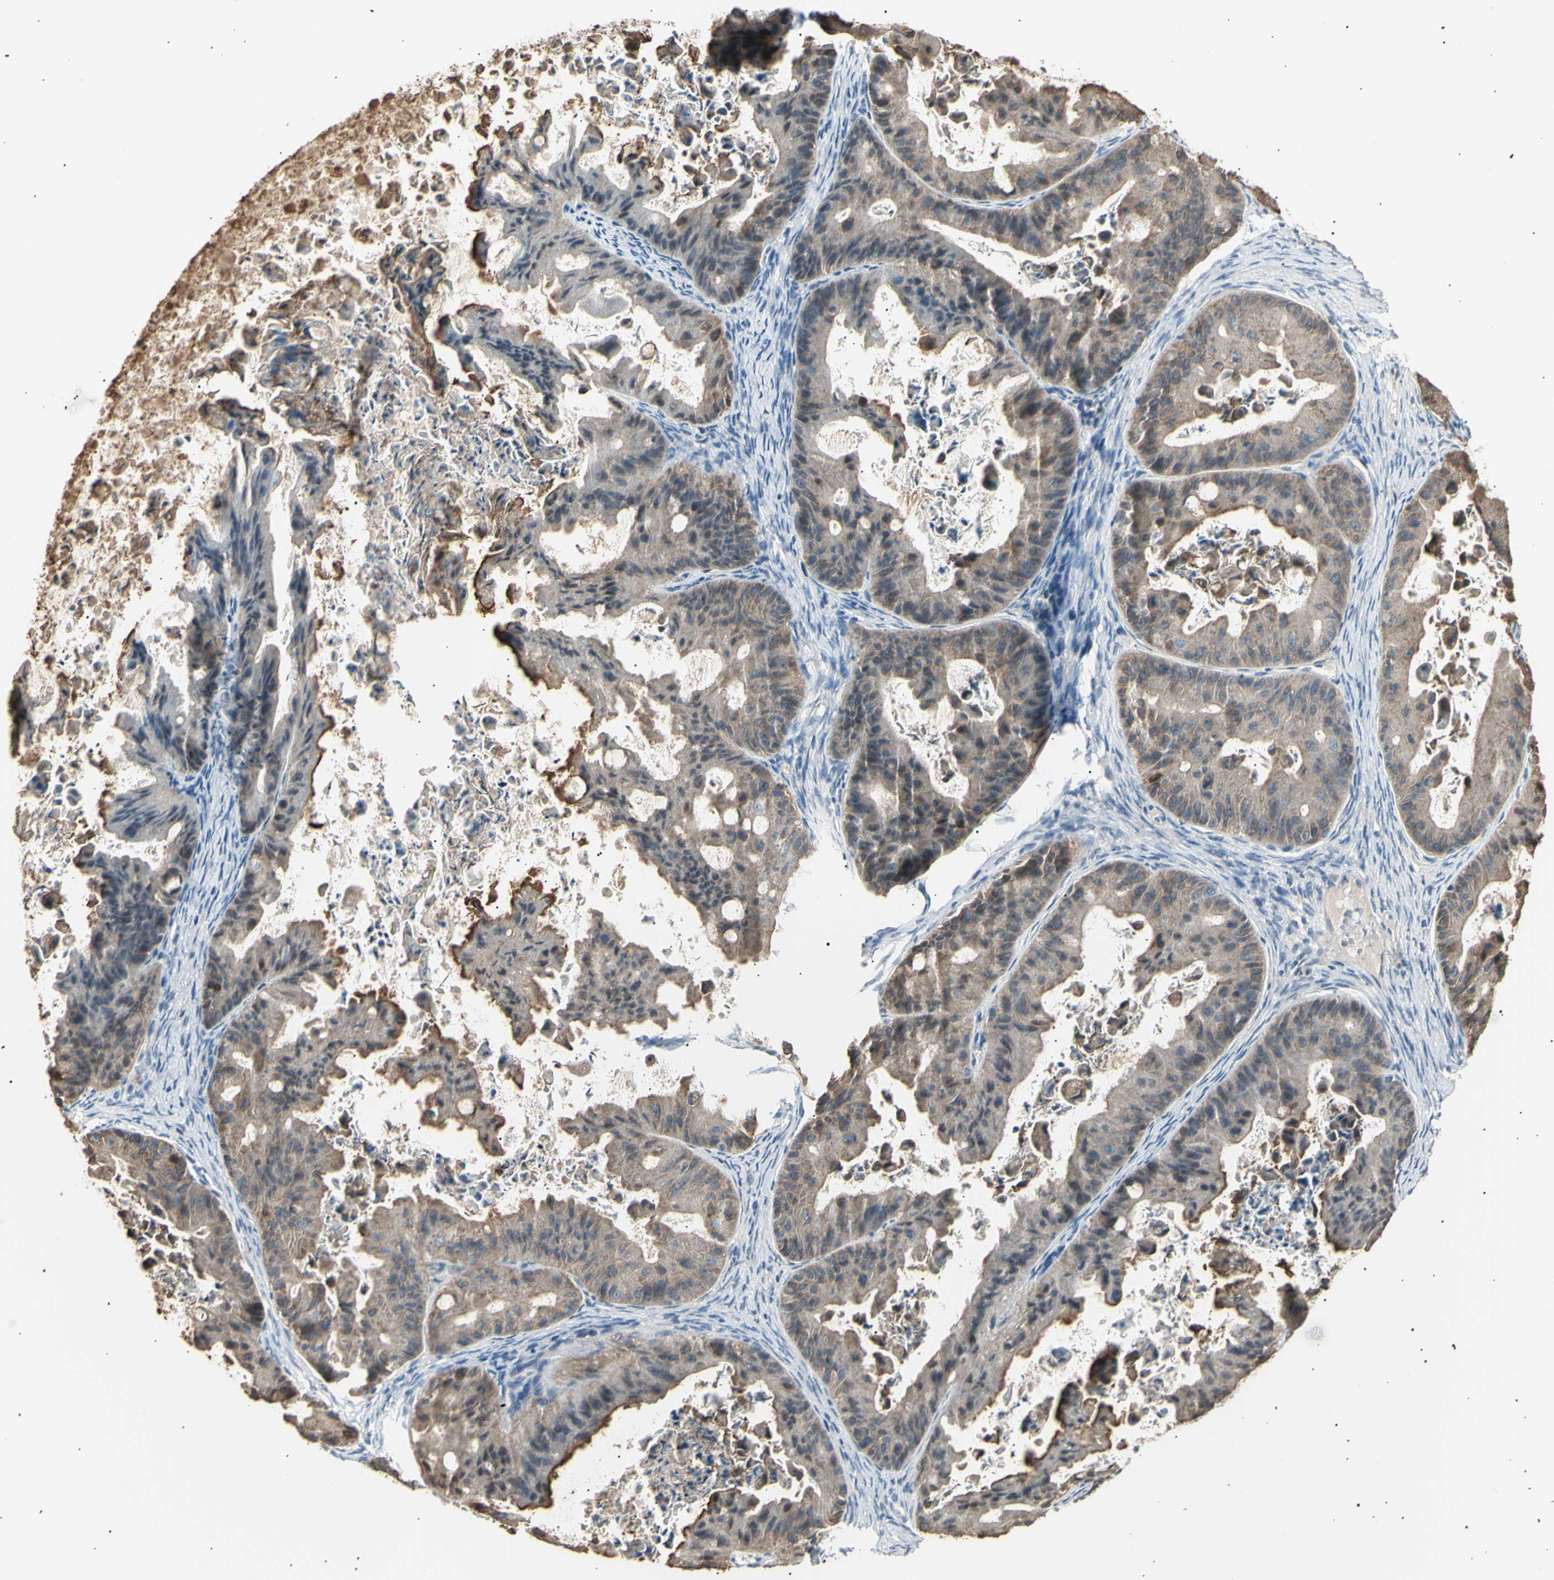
{"staining": {"intensity": "moderate", "quantity": "25%-75%", "location": "cytoplasmic/membranous"}, "tissue": "ovarian cancer", "cell_type": "Tumor cells", "image_type": "cancer", "snomed": [{"axis": "morphology", "description": "Cystadenocarcinoma, mucinous, NOS"}, {"axis": "topography", "description": "Ovary"}], "caption": "Tumor cells reveal medium levels of moderate cytoplasmic/membranous positivity in approximately 25%-75% of cells in ovarian cancer.", "gene": "LHPP", "patient": {"sex": "female", "age": 37}}